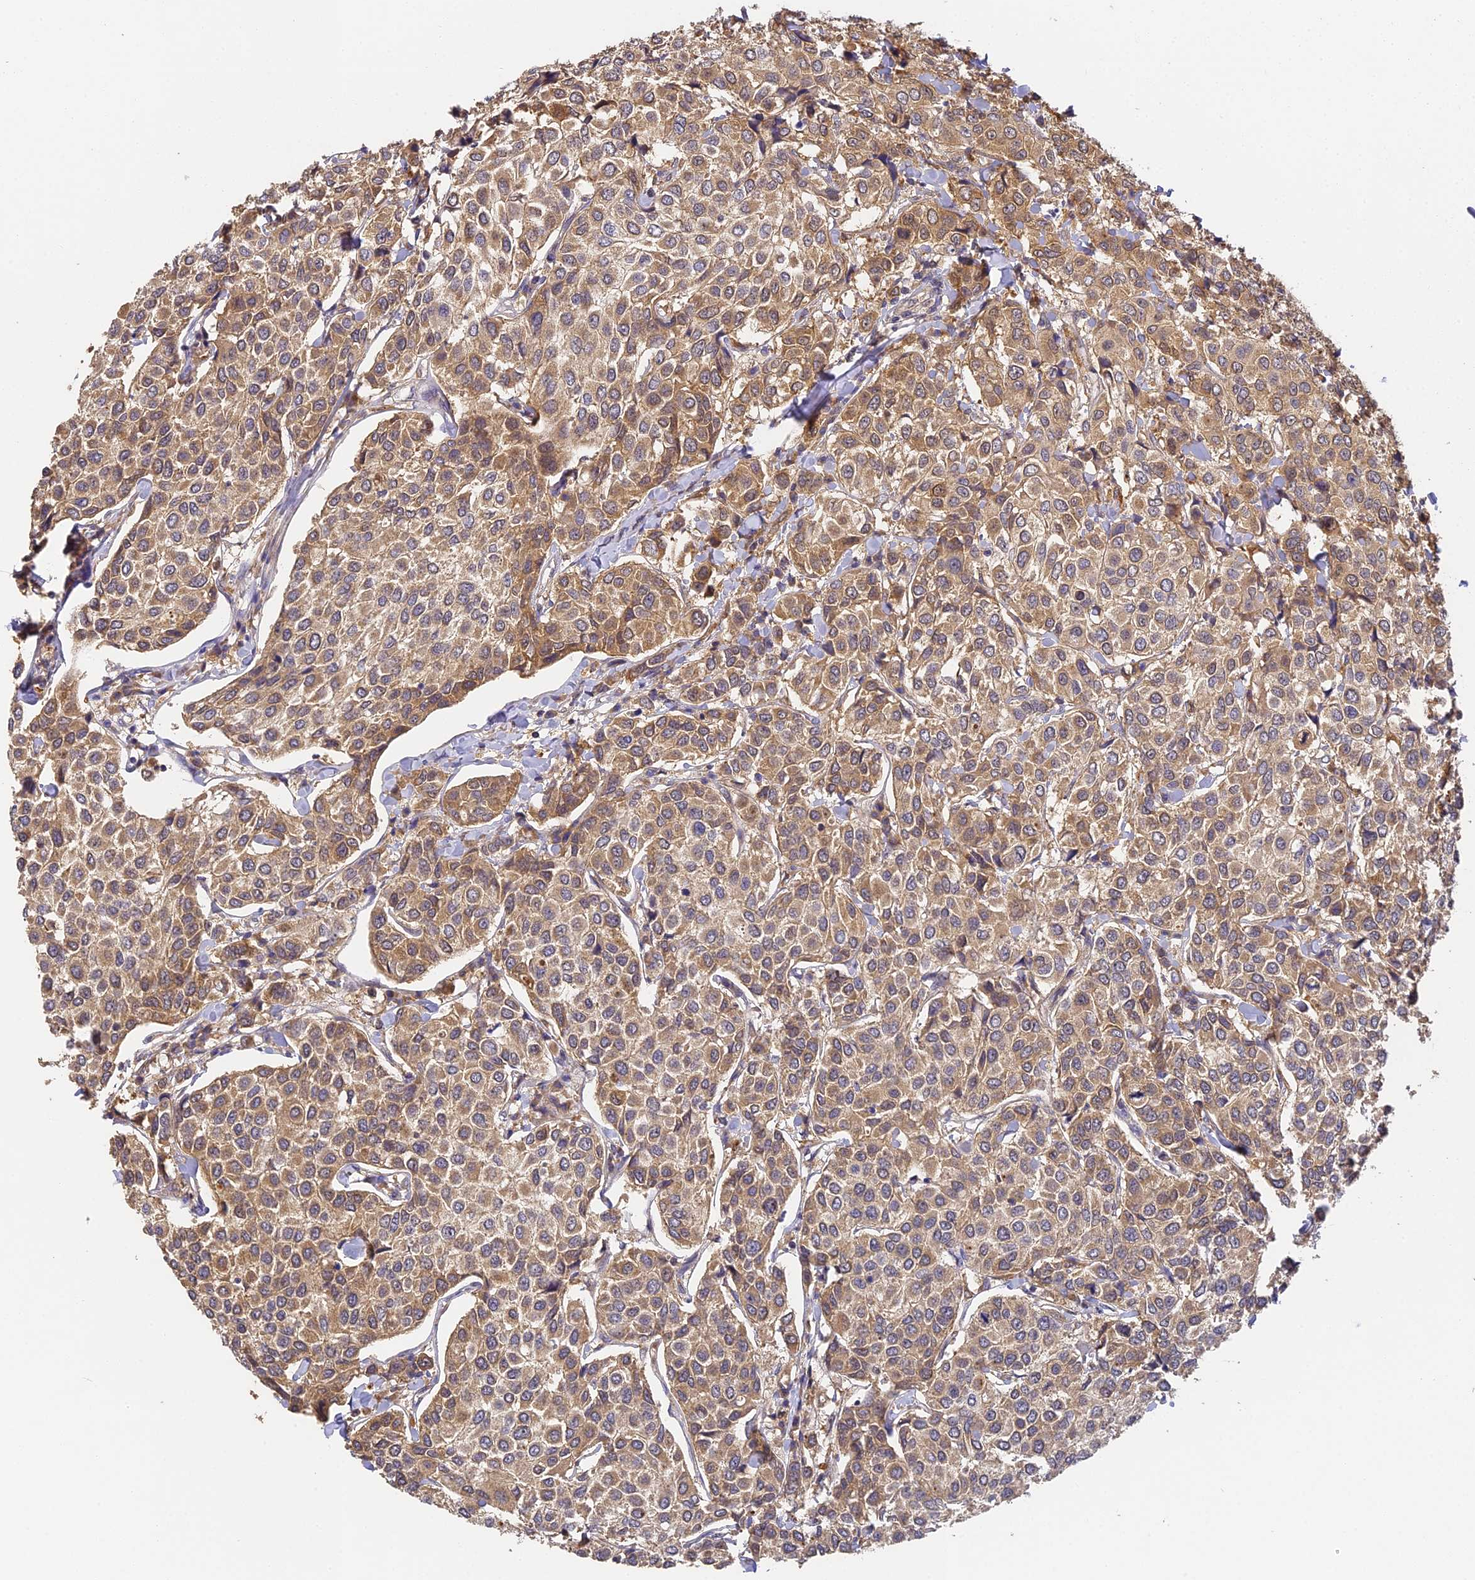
{"staining": {"intensity": "moderate", "quantity": ">75%", "location": "cytoplasmic/membranous"}, "tissue": "breast cancer", "cell_type": "Tumor cells", "image_type": "cancer", "snomed": [{"axis": "morphology", "description": "Duct carcinoma"}, {"axis": "topography", "description": "Breast"}], "caption": "Protein expression analysis of human breast infiltrating ductal carcinoma reveals moderate cytoplasmic/membranous positivity in about >75% of tumor cells.", "gene": "YAE1", "patient": {"sex": "female", "age": 55}}